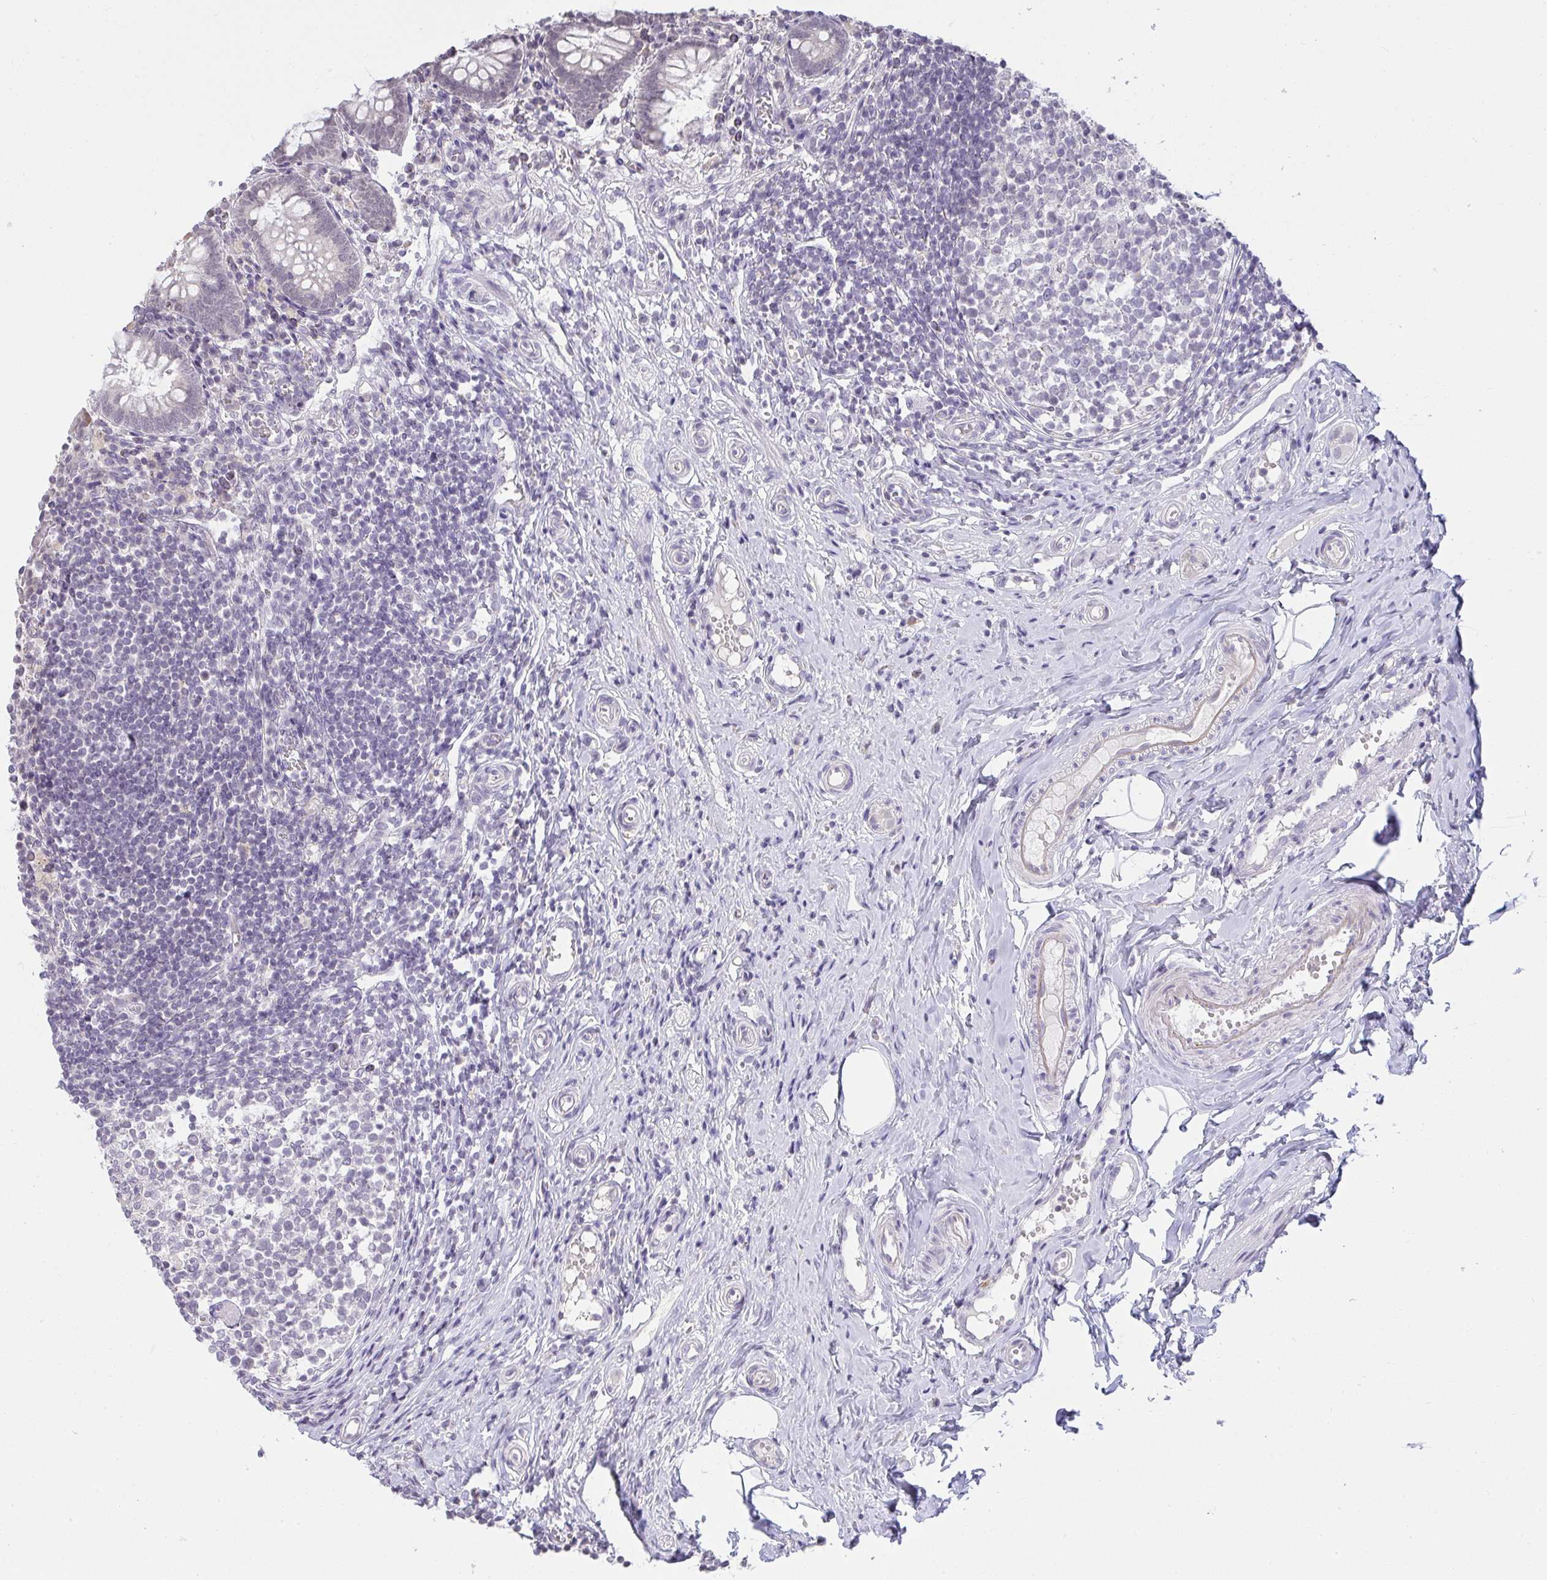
{"staining": {"intensity": "weak", "quantity": "<25%", "location": "cytoplasmic/membranous"}, "tissue": "appendix", "cell_type": "Glandular cells", "image_type": "normal", "snomed": [{"axis": "morphology", "description": "Normal tissue, NOS"}, {"axis": "topography", "description": "Appendix"}], "caption": "IHC histopathology image of benign appendix: appendix stained with DAB displays no significant protein expression in glandular cells.", "gene": "CACNA1S", "patient": {"sex": "female", "age": 17}}